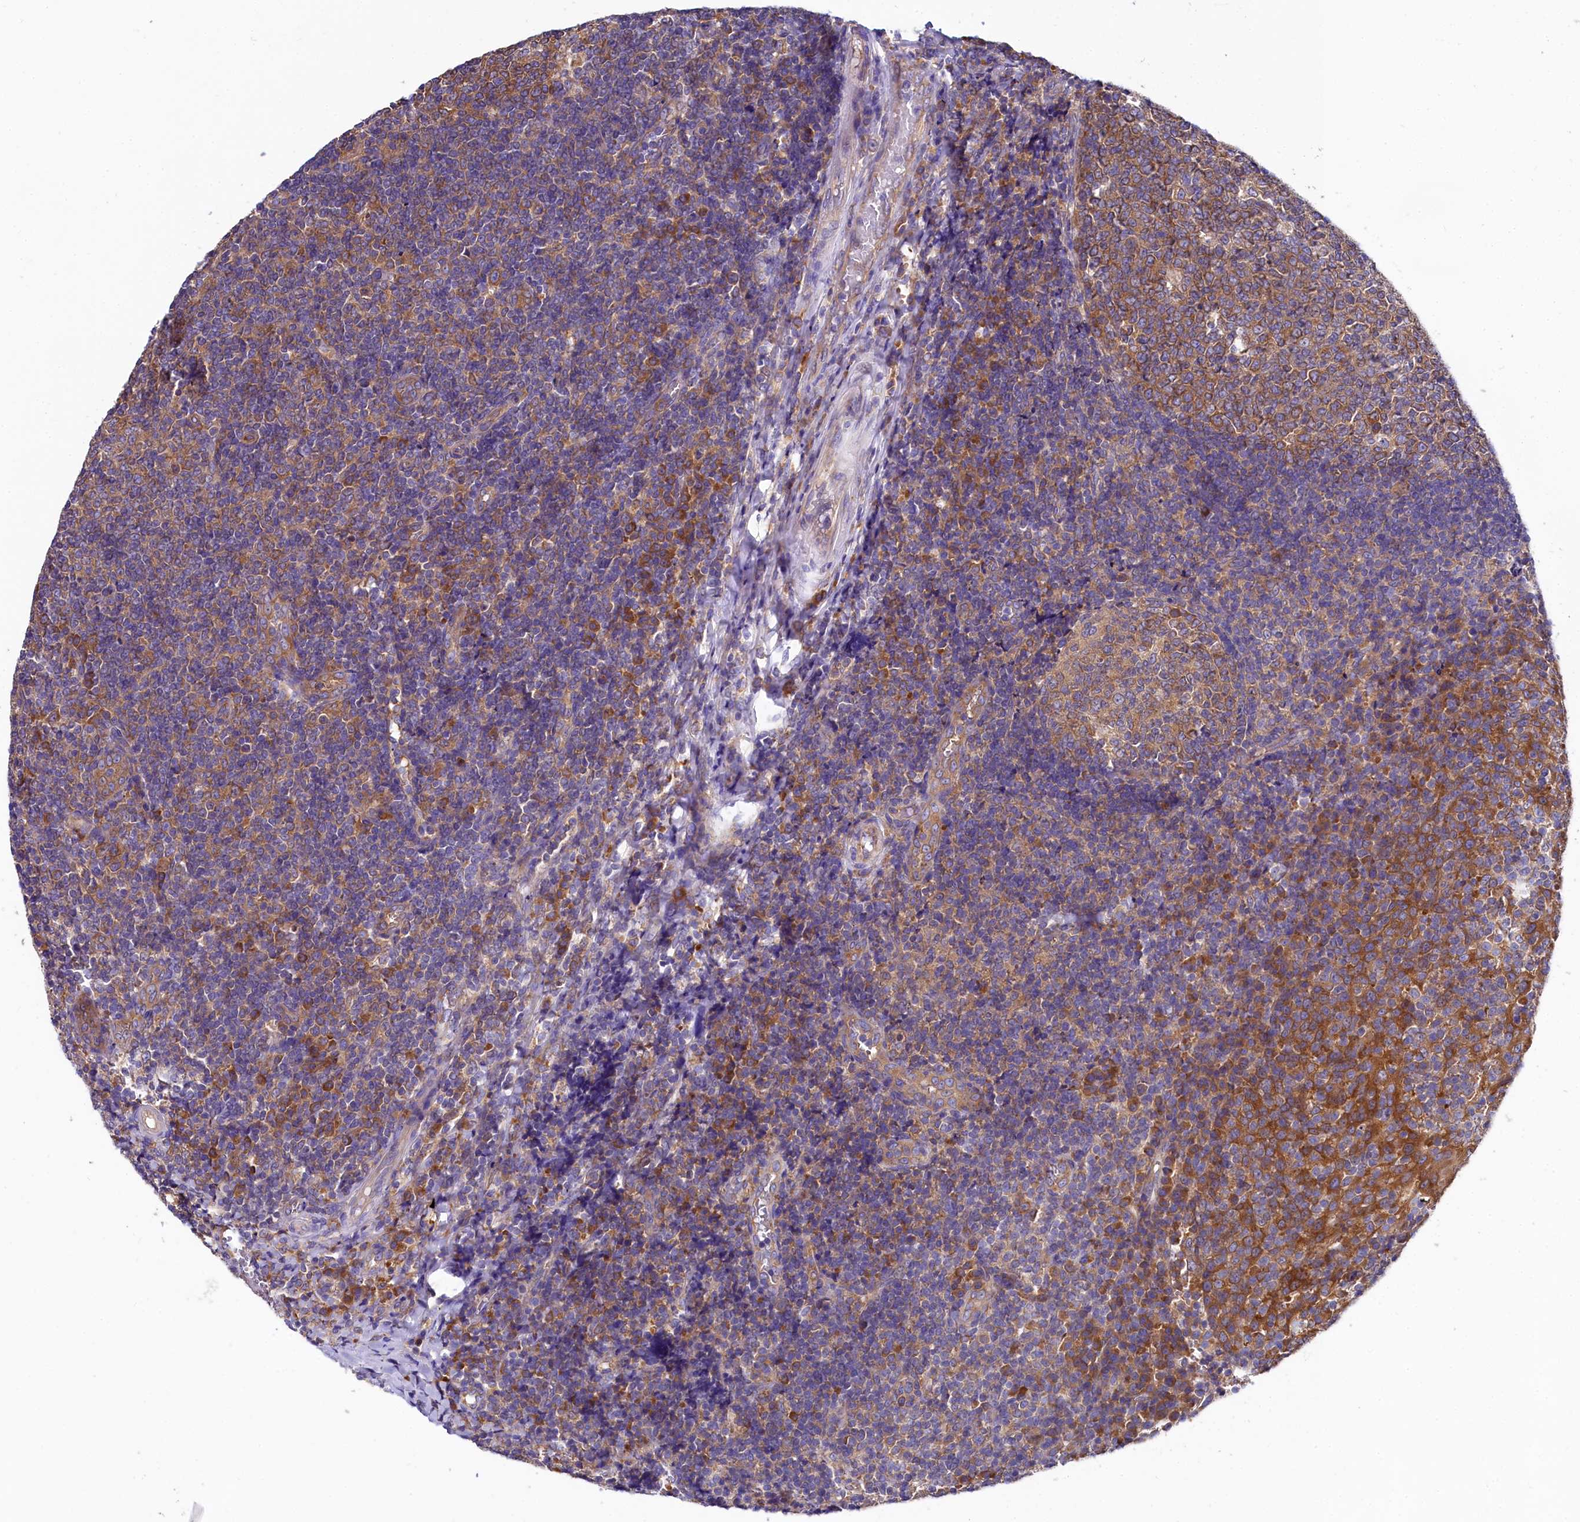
{"staining": {"intensity": "moderate", "quantity": ">75%", "location": "cytoplasmic/membranous"}, "tissue": "tonsil", "cell_type": "Germinal center cells", "image_type": "normal", "snomed": [{"axis": "morphology", "description": "Normal tissue, NOS"}, {"axis": "topography", "description": "Tonsil"}], "caption": "Protein staining of normal tonsil exhibits moderate cytoplasmic/membranous expression in approximately >75% of germinal center cells. The protein is stained brown, and the nuclei are stained in blue (DAB (3,3'-diaminobenzidine) IHC with brightfield microscopy, high magnification).", "gene": "QARS1", "patient": {"sex": "female", "age": 19}}